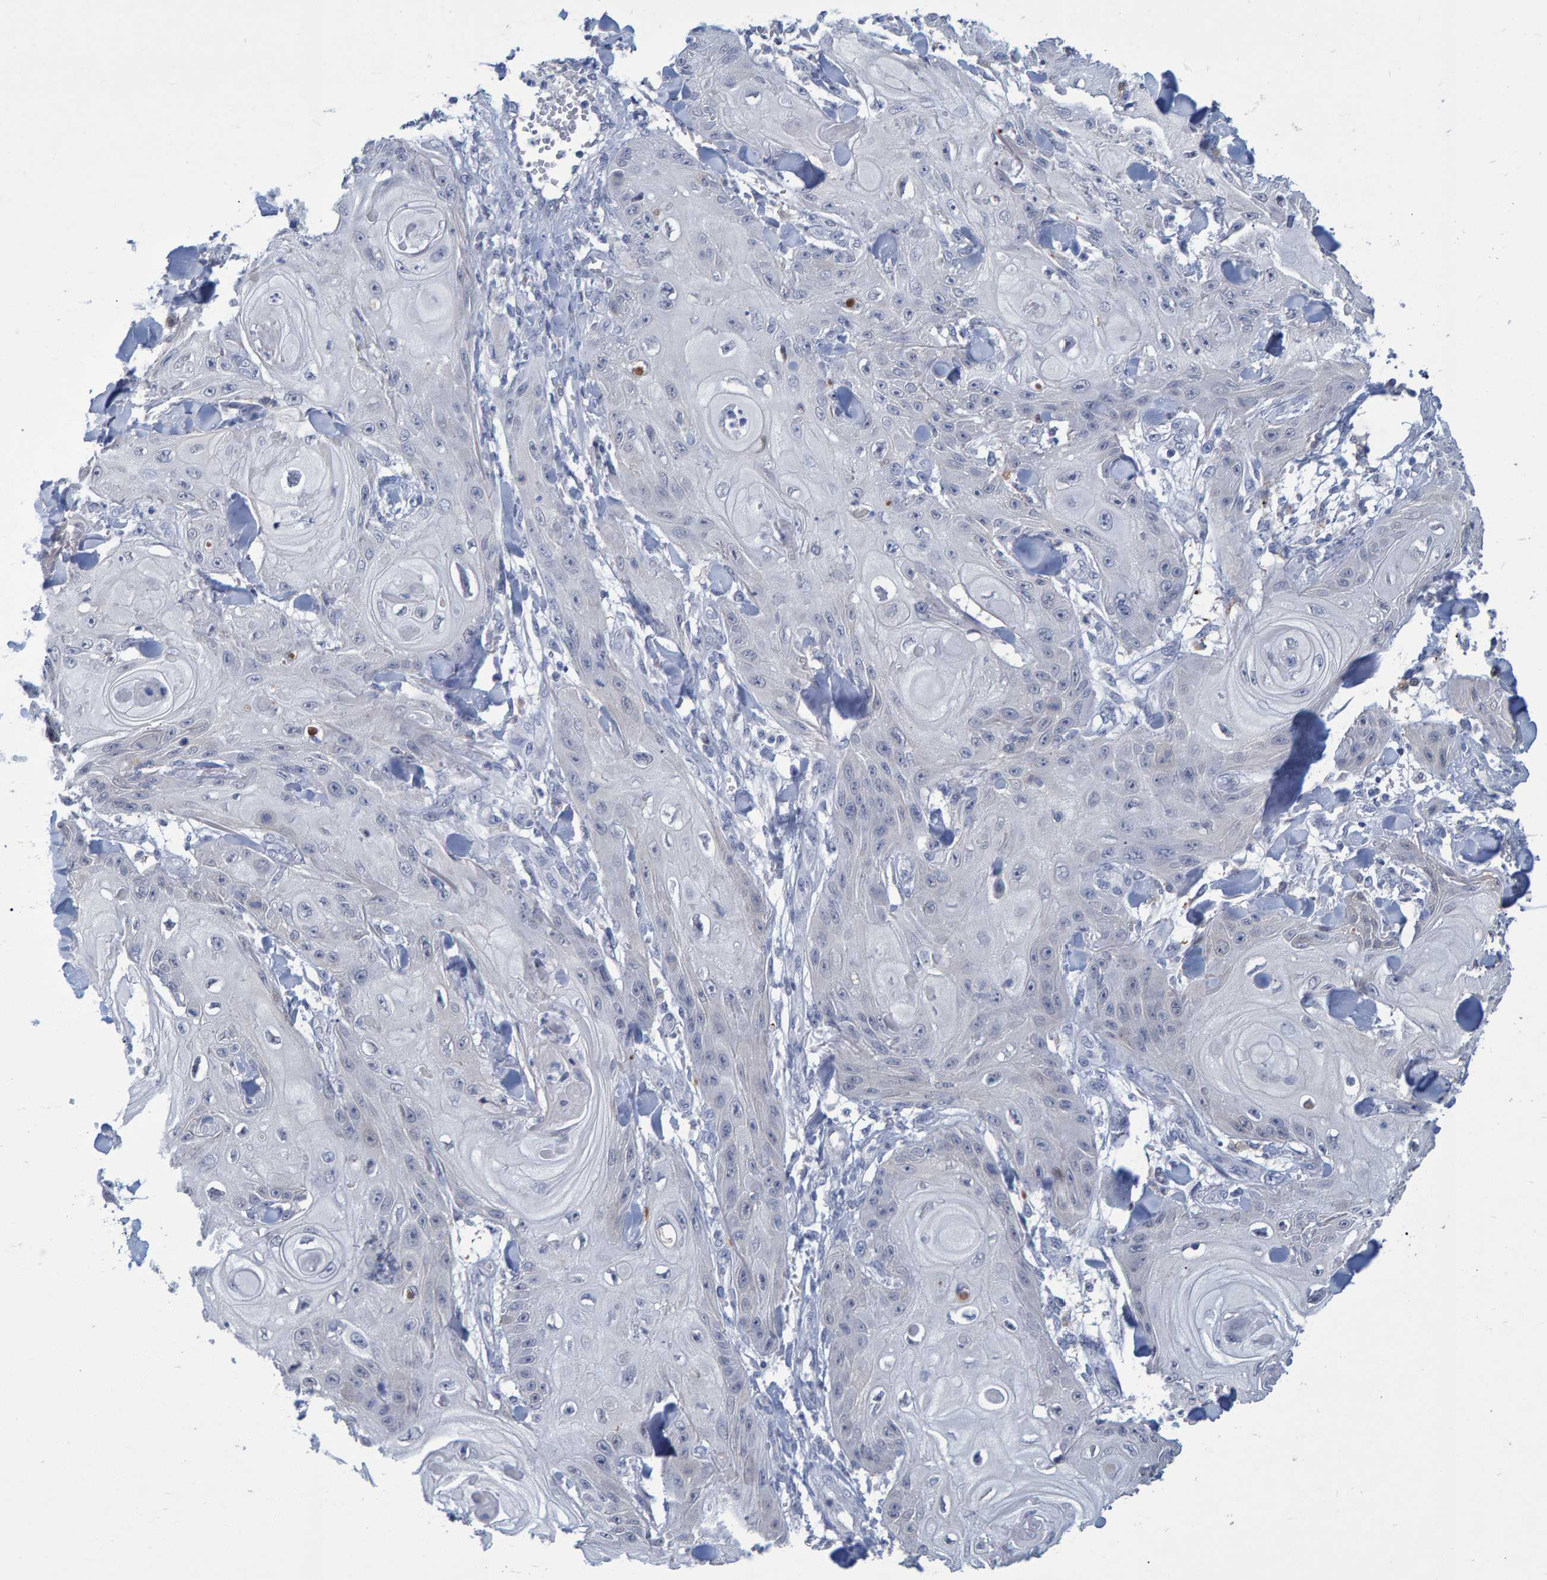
{"staining": {"intensity": "negative", "quantity": "none", "location": "none"}, "tissue": "skin cancer", "cell_type": "Tumor cells", "image_type": "cancer", "snomed": [{"axis": "morphology", "description": "Squamous cell carcinoma, NOS"}, {"axis": "topography", "description": "Skin"}], "caption": "Immunohistochemical staining of human skin cancer reveals no significant expression in tumor cells.", "gene": "PROCA1", "patient": {"sex": "male", "age": 74}}